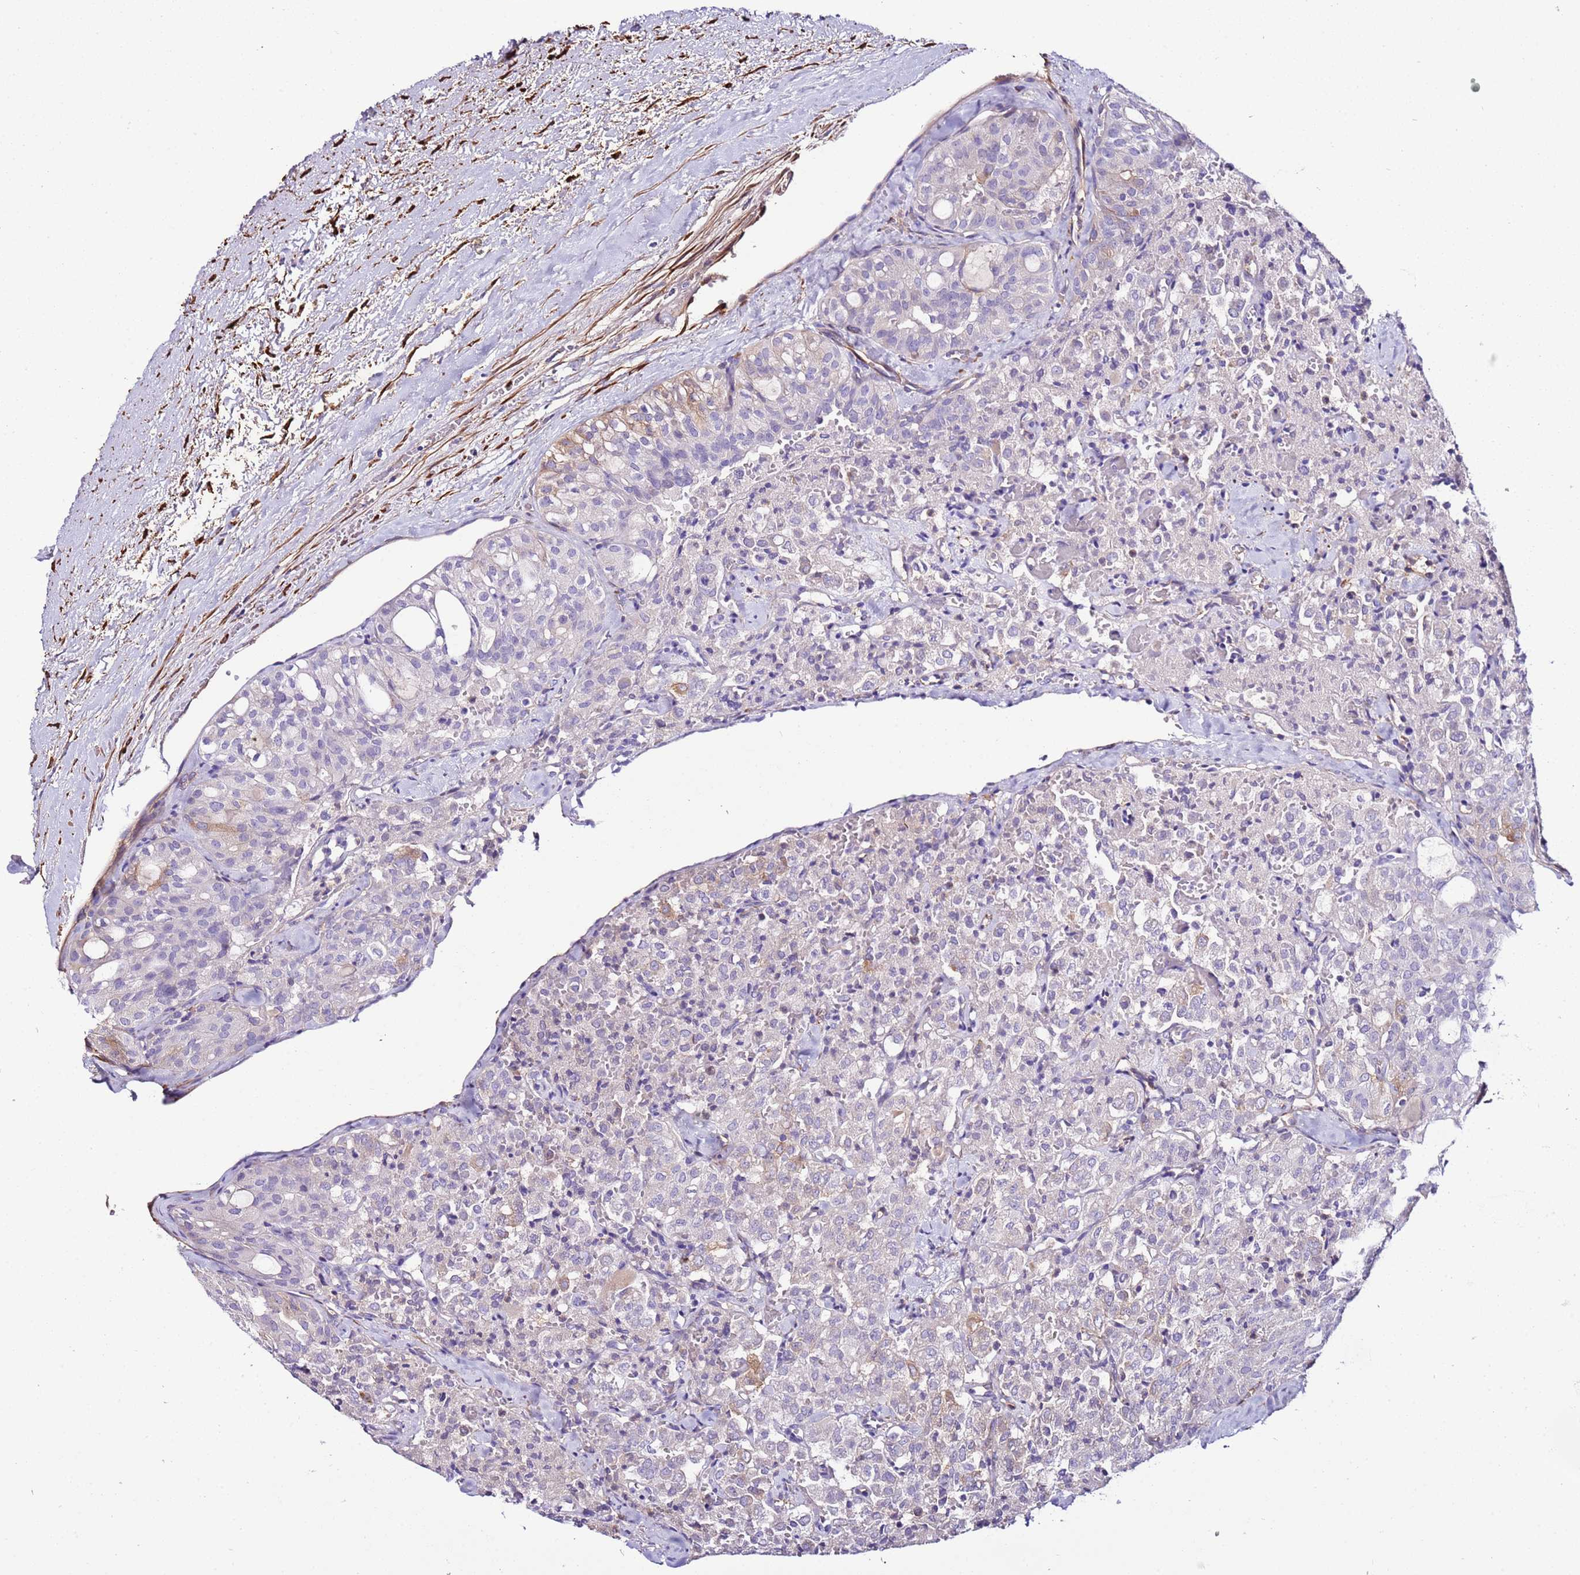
{"staining": {"intensity": "negative", "quantity": "none", "location": "none"}, "tissue": "thyroid cancer", "cell_type": "Tumor cells", "image_type": "cancer", "snomed": [{"axis": "morphology", "description": "Follicular adenoma carcinoma, NOS"}, {"axis": "topography", "description": "Thyroid gland"}], "caption": "There is no significant expression in tumor cells of thyroid cancer (follicular adenoma carcinoma).", "gene": "FAM174C", "patient": {"sex": "male", "age": 75}}